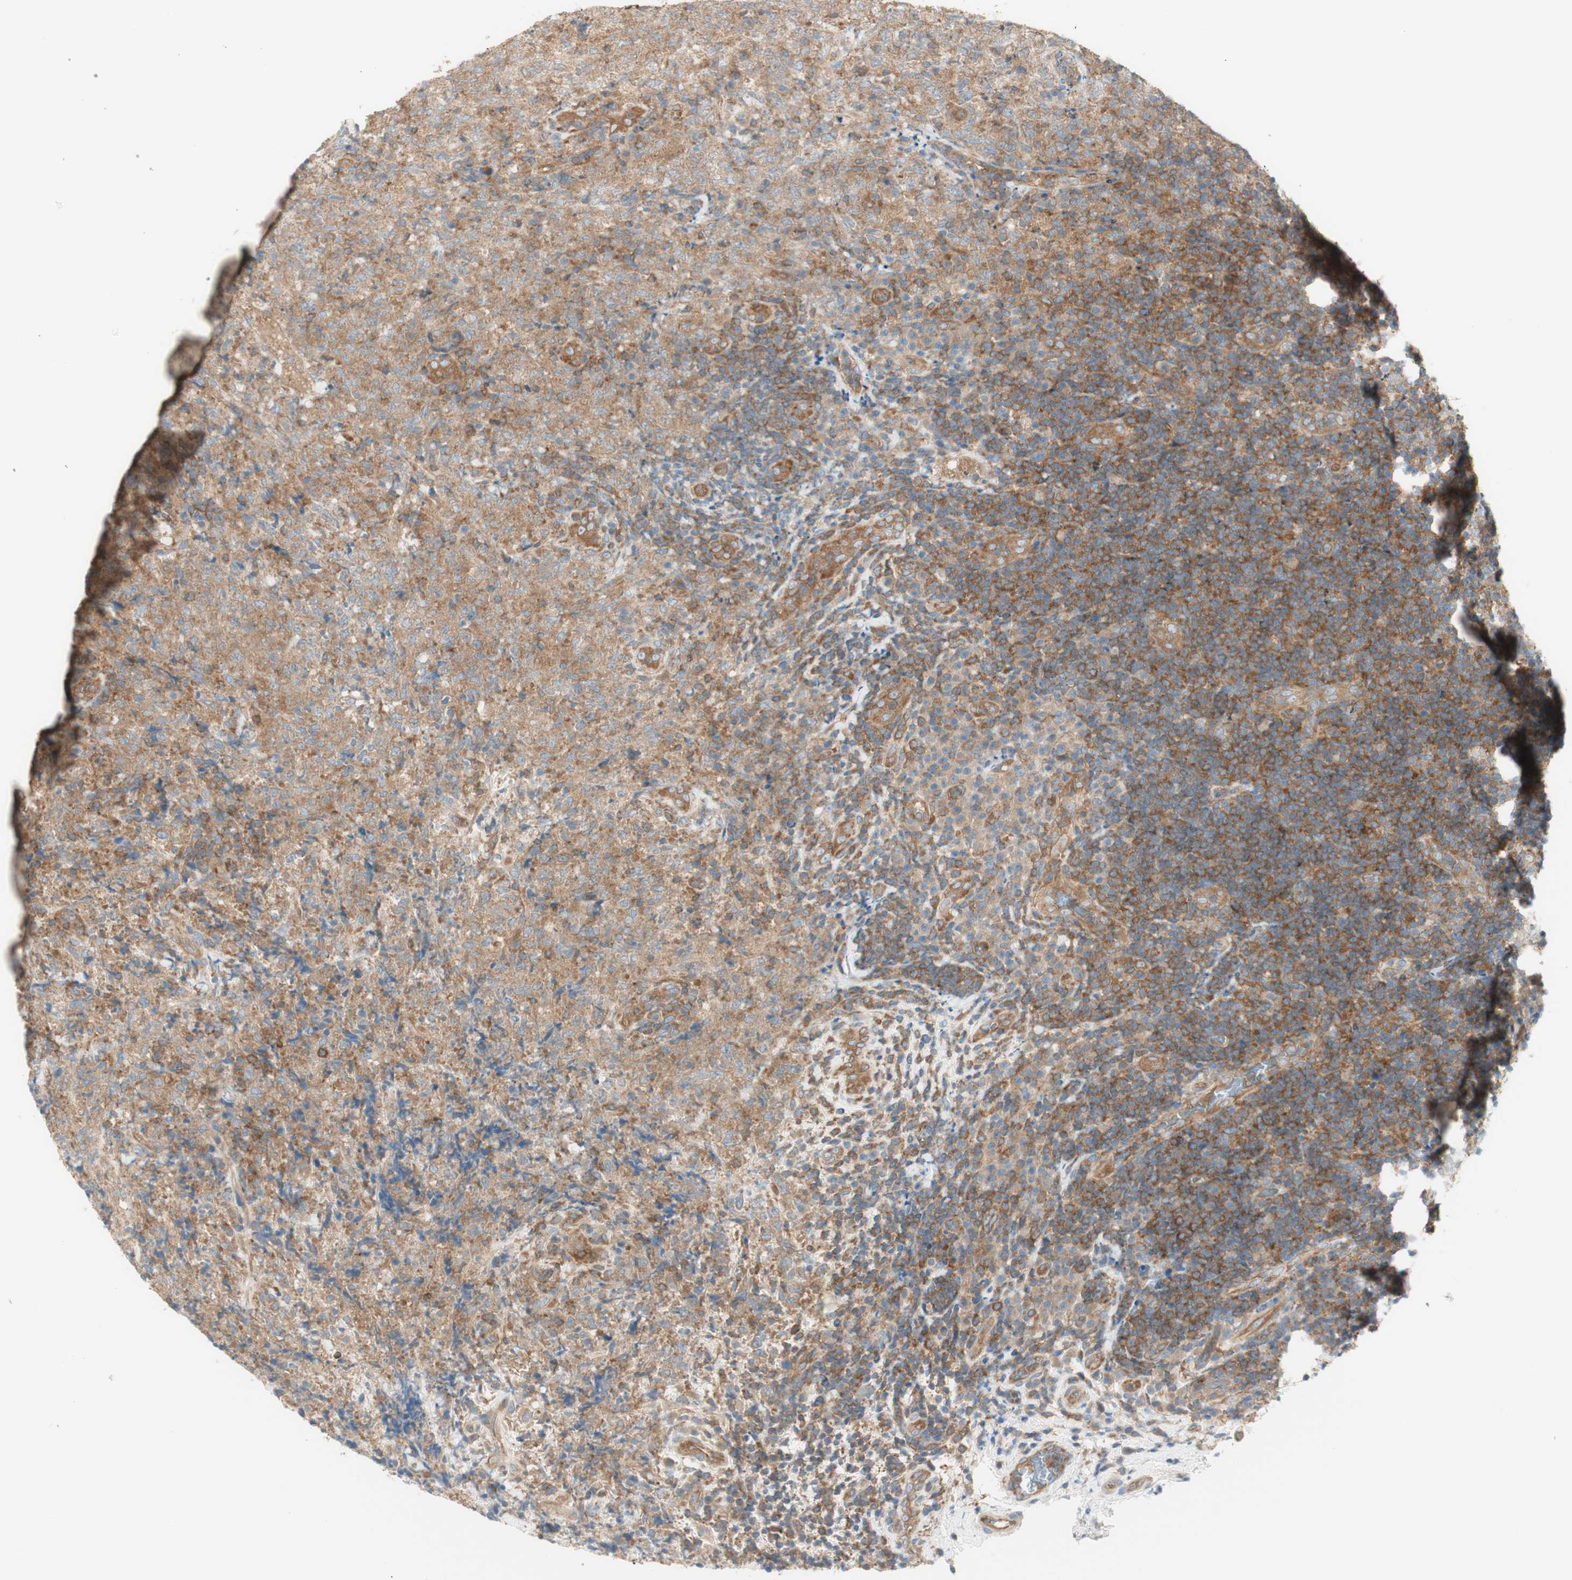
{"staining": {"intensity": "moderate", "quantity": ">75%", "location": "cytoplasmic/membranous"}, "tissue": "lymphoma", "cell_type": "Tumor cells", "image_type": "cancer", "snomed": [{"axis": "morphology", "description": "Malignant lymphoma, non-Hodgkin's type, High grade"}, {"axis": "topography", "description": "Tonsil"}], "caption": "Immunohistochemistry photomicrograph of human lymphoma stained for a protein (brown), which reveals medium levels of moderate cytoplasmic/membranous expression in about >75% of tumor cells.", "gene": "IKBKG", "patient": {"sex": "female", "age": 36}}